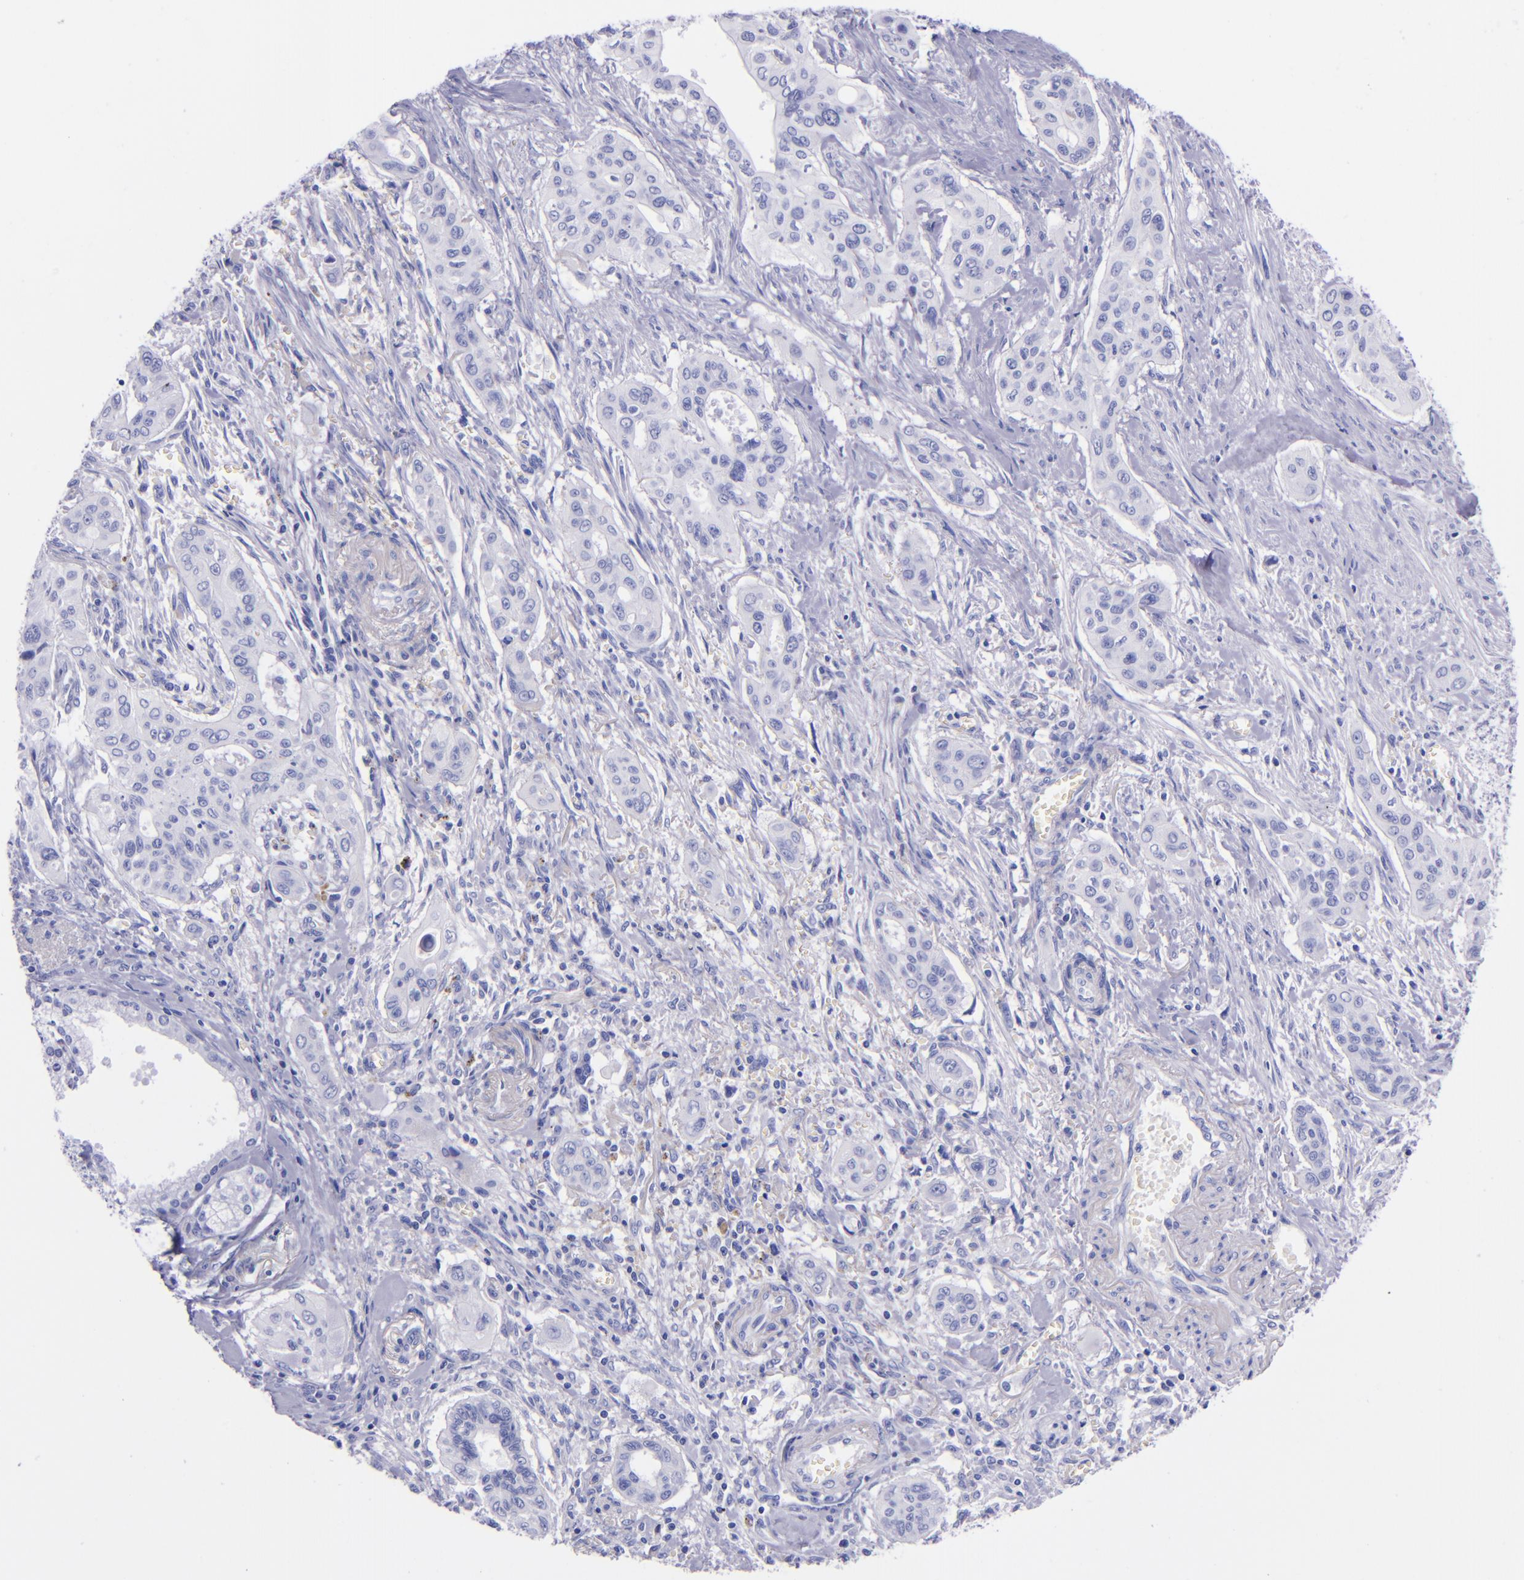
{"staining": {"intensity": "negative", "quantity": "none", "location": "none"}, "tissue": "pancreatic cancer", "cell_type": "Tumor cells", "image_type": "cancer", "snomed": [{"axis": "morphology", "description": "Adenocarcinoma, NOS"}, {"axis": "topography", "description": "Pancreas"}], "caption": "Immunohistochemistry (IHC) micrograph of neoplastic tissue: pancreatic cancer (adenocarcinoma) stained with DAB (3,3'-diaminobenzidine) displays no significant protein positivity in tumor cells.", "gene": "LAG3", "patient": {"sex": "male", "age": 77}}